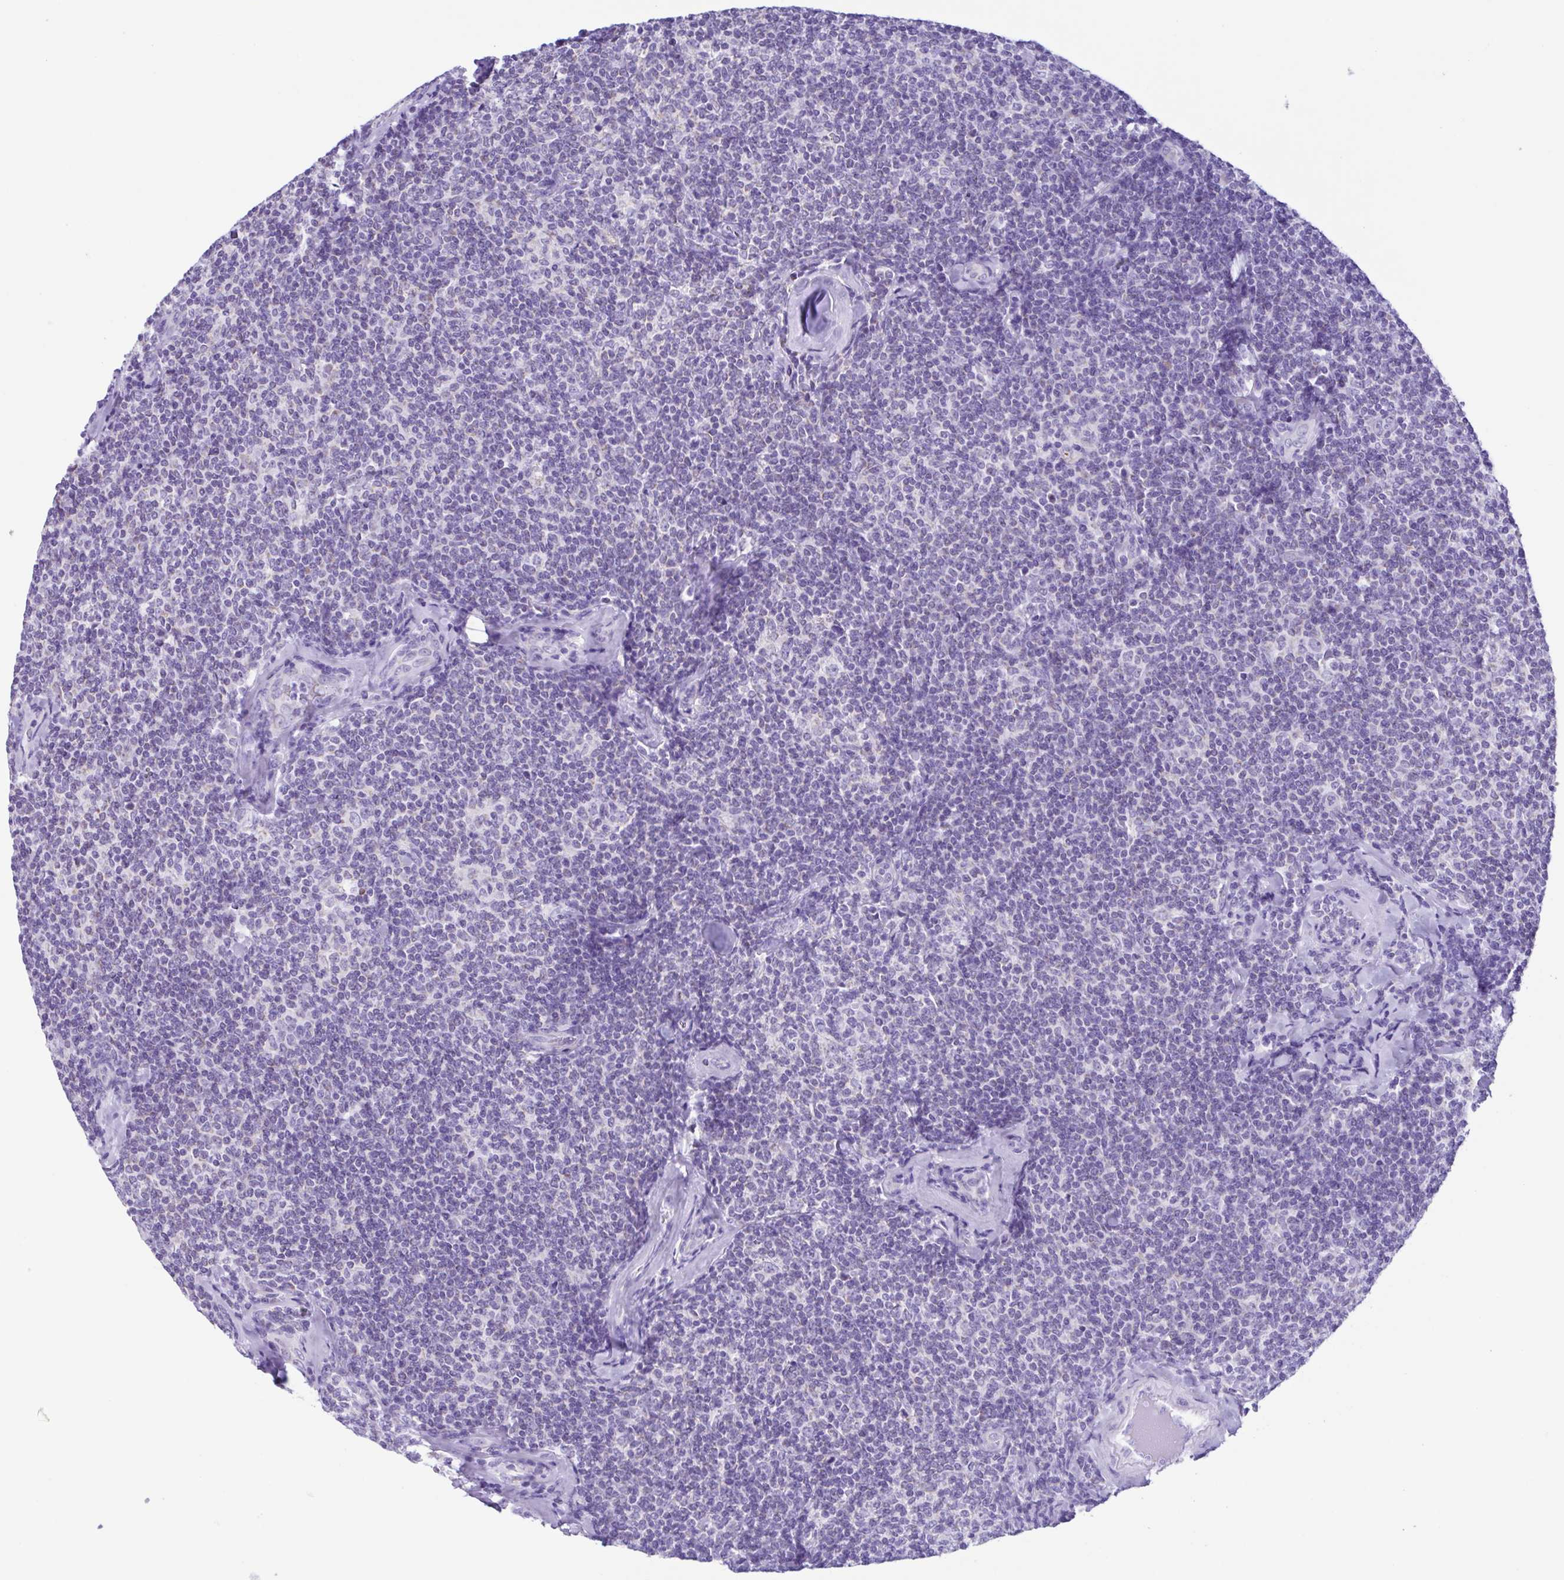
{"staining": {"intensity": "negative", "quantity": "none", "location": "none"}, "tissue": "lymphoma", "cell_type": "Tumor cells", "image_type": "cancer", "snomed": [{"axis": "morphology", "description": "Malignant lymphoma, non-Hodgkin's type, Low grade"}, {"axis": "topography", "description": "Lymph node"}], "caption": "Tumor cells are negative for brown protein staining in malignant lymphoma, non-Hodgkin's type (low-grade).", "gene": "ACTRT3", "patient": {"sex": "female", "age": 56}}